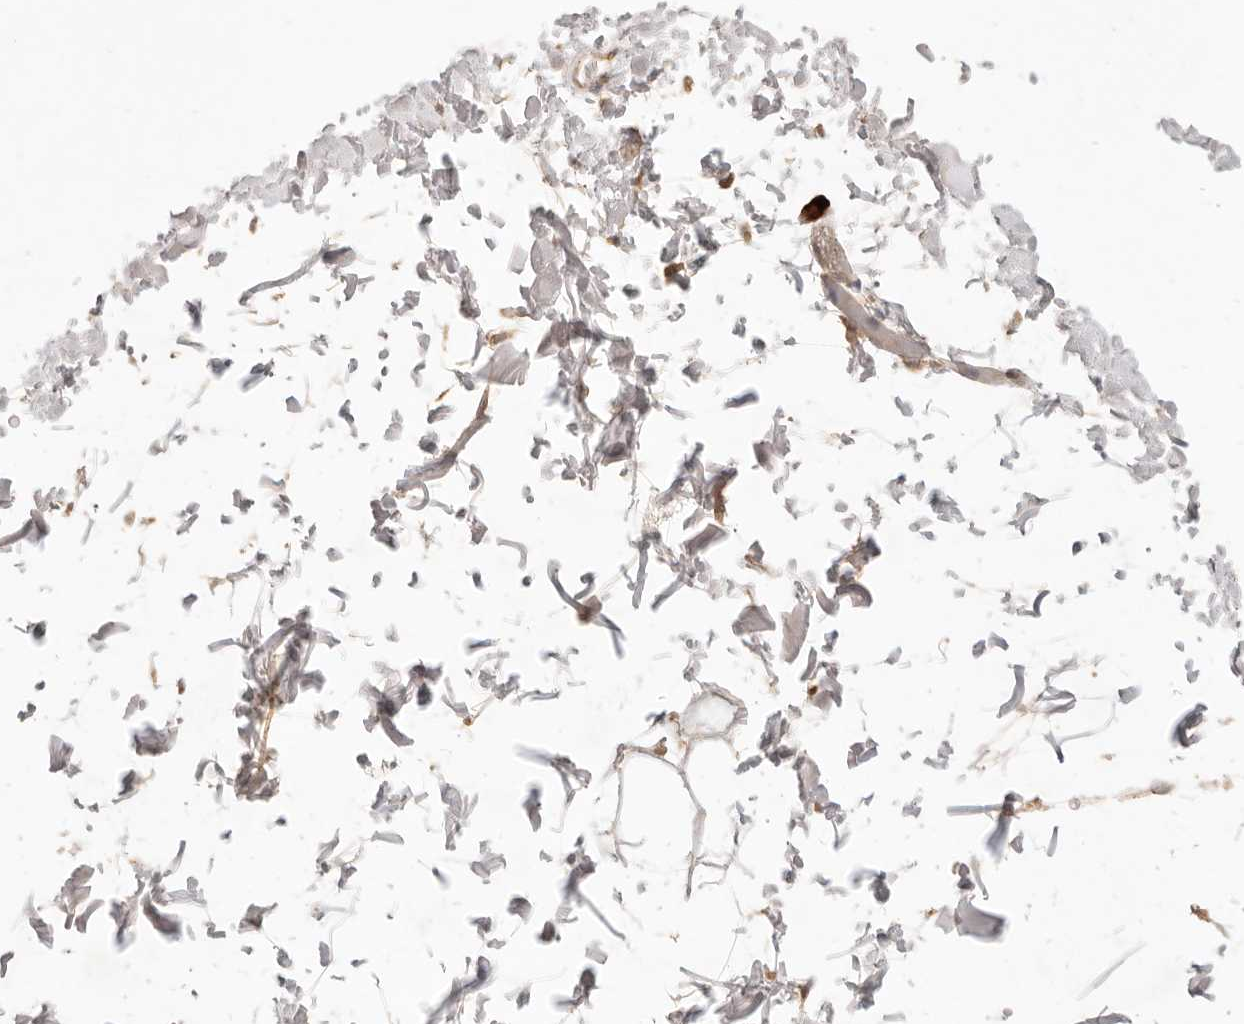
{"staining": {"intensity": "weak", "quantity": "25%-75%", "location": "cytoplasmic/membranous"}, "tissue": "adipose tissue", "cell_type": "Adipocytes", "image_type": "normal", "snomed": [{"axis": "morphology", "description": "Normal tissue, NOS"}, {"axis": "topography", "description": "Soft tissue"}], "caption": "Immunohistochemistry staining of benign adipose tissue, which displays low levels of weak cytoplasmic/membranous positivity in about 25%-75% of adipocytes indicating weak cytoplasmic/membranous protein expression. The staining was performed using DAB (brown) for protein detection and nuclei were counterstained in hematoxylin (blue).", "gene": "CPLANE2", "patient": {"sex": "male", "age": 72}}